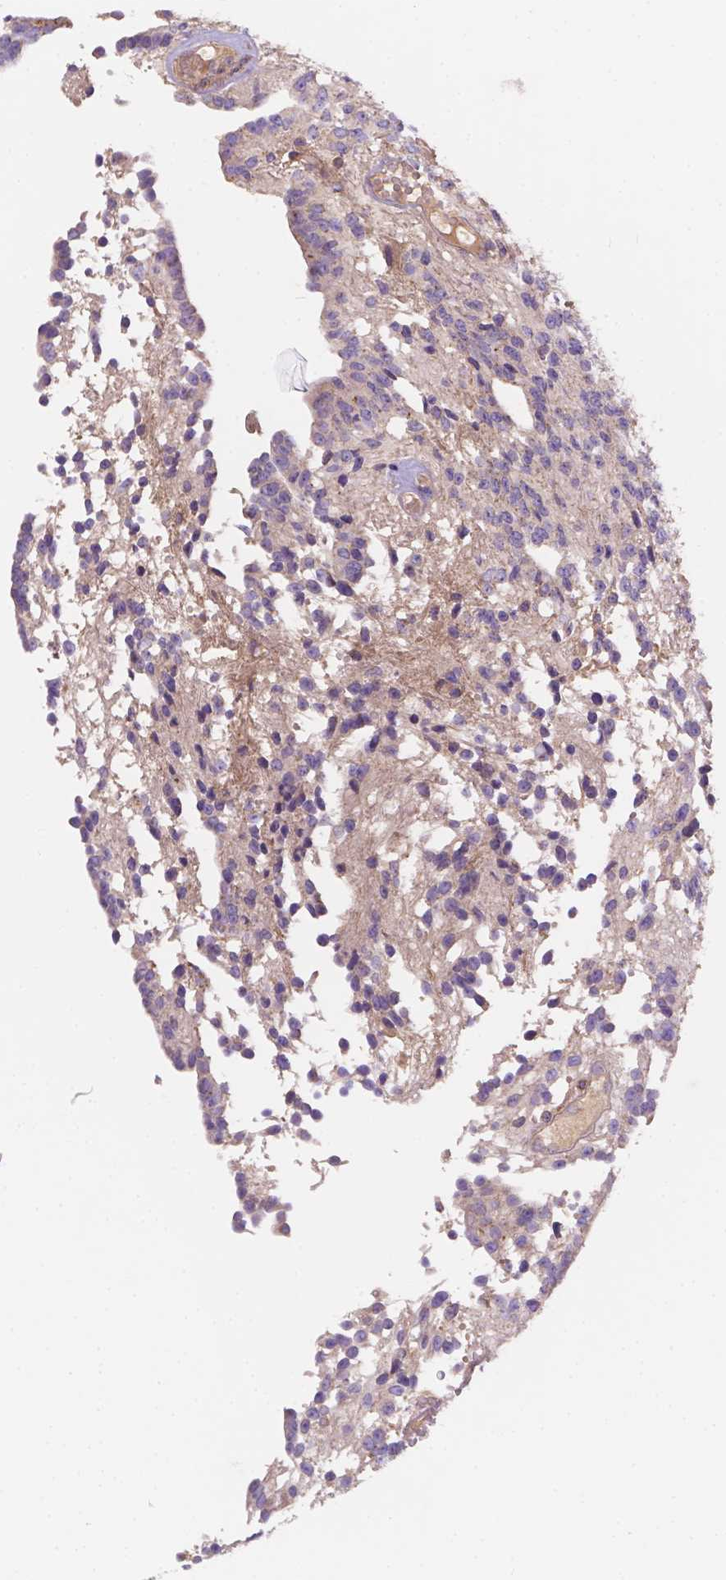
{"staining": {"intensity": "negative", "quantity": "none", "location": "none"}, "tissue": "glioma", "cell_type": "Tumor cells", "image_type": "cancer", "snomed": [{"axis": "morphology", "description": "Glioma, malignant, Low grade"}, {"axis": "topography", "description": "Brain"}], "caption": "An immunohistochemistry (IHC) image of glioma is shown. There is no staining in tumor cells of glioma.", "gene": "CDK10", "patient": {"sex": "male", "age": 31}}